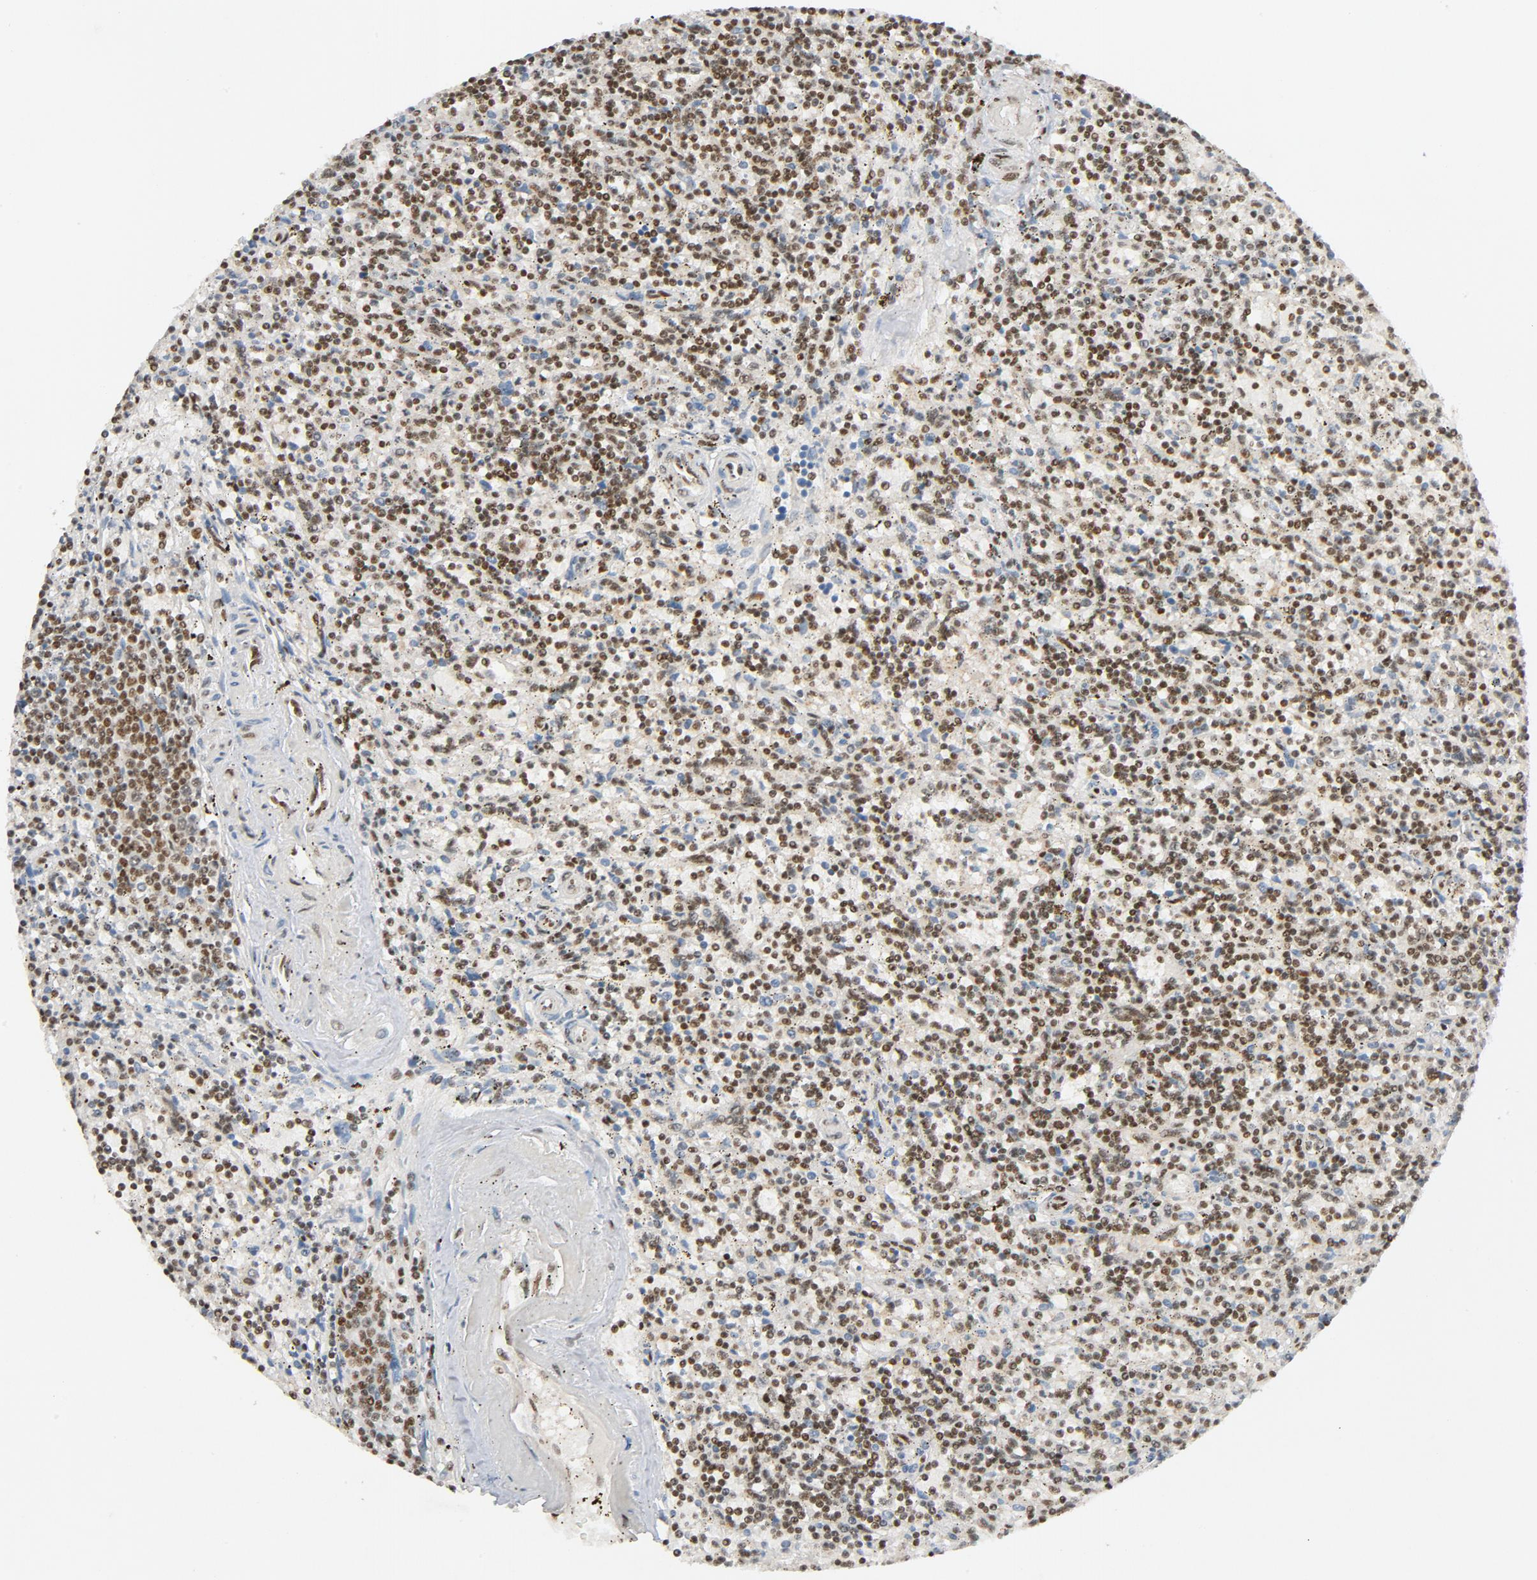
{"staining": {"intensity": "strong", "quantity": ">75%", "location": "nuclear"}, "tissue": "lymphoma", "cell_type": "Tumor cells", "image_type": "cancer", "snomed": [{"axis": "morphology", "description": "Malignant lymphoma, non-Hodgkin's type, Low grade"}, {"axis": "topography", "description": "Spleen"}], "caption": "Tumor cells show high levels of strong nuclear staining in about >75% of cells in lymphoma. Immunohistochemistry stains the protein in brown and the nuclei are stained blue.", "gene": "SMARCD1", "patient": {"sex": "male", "age": 73}}